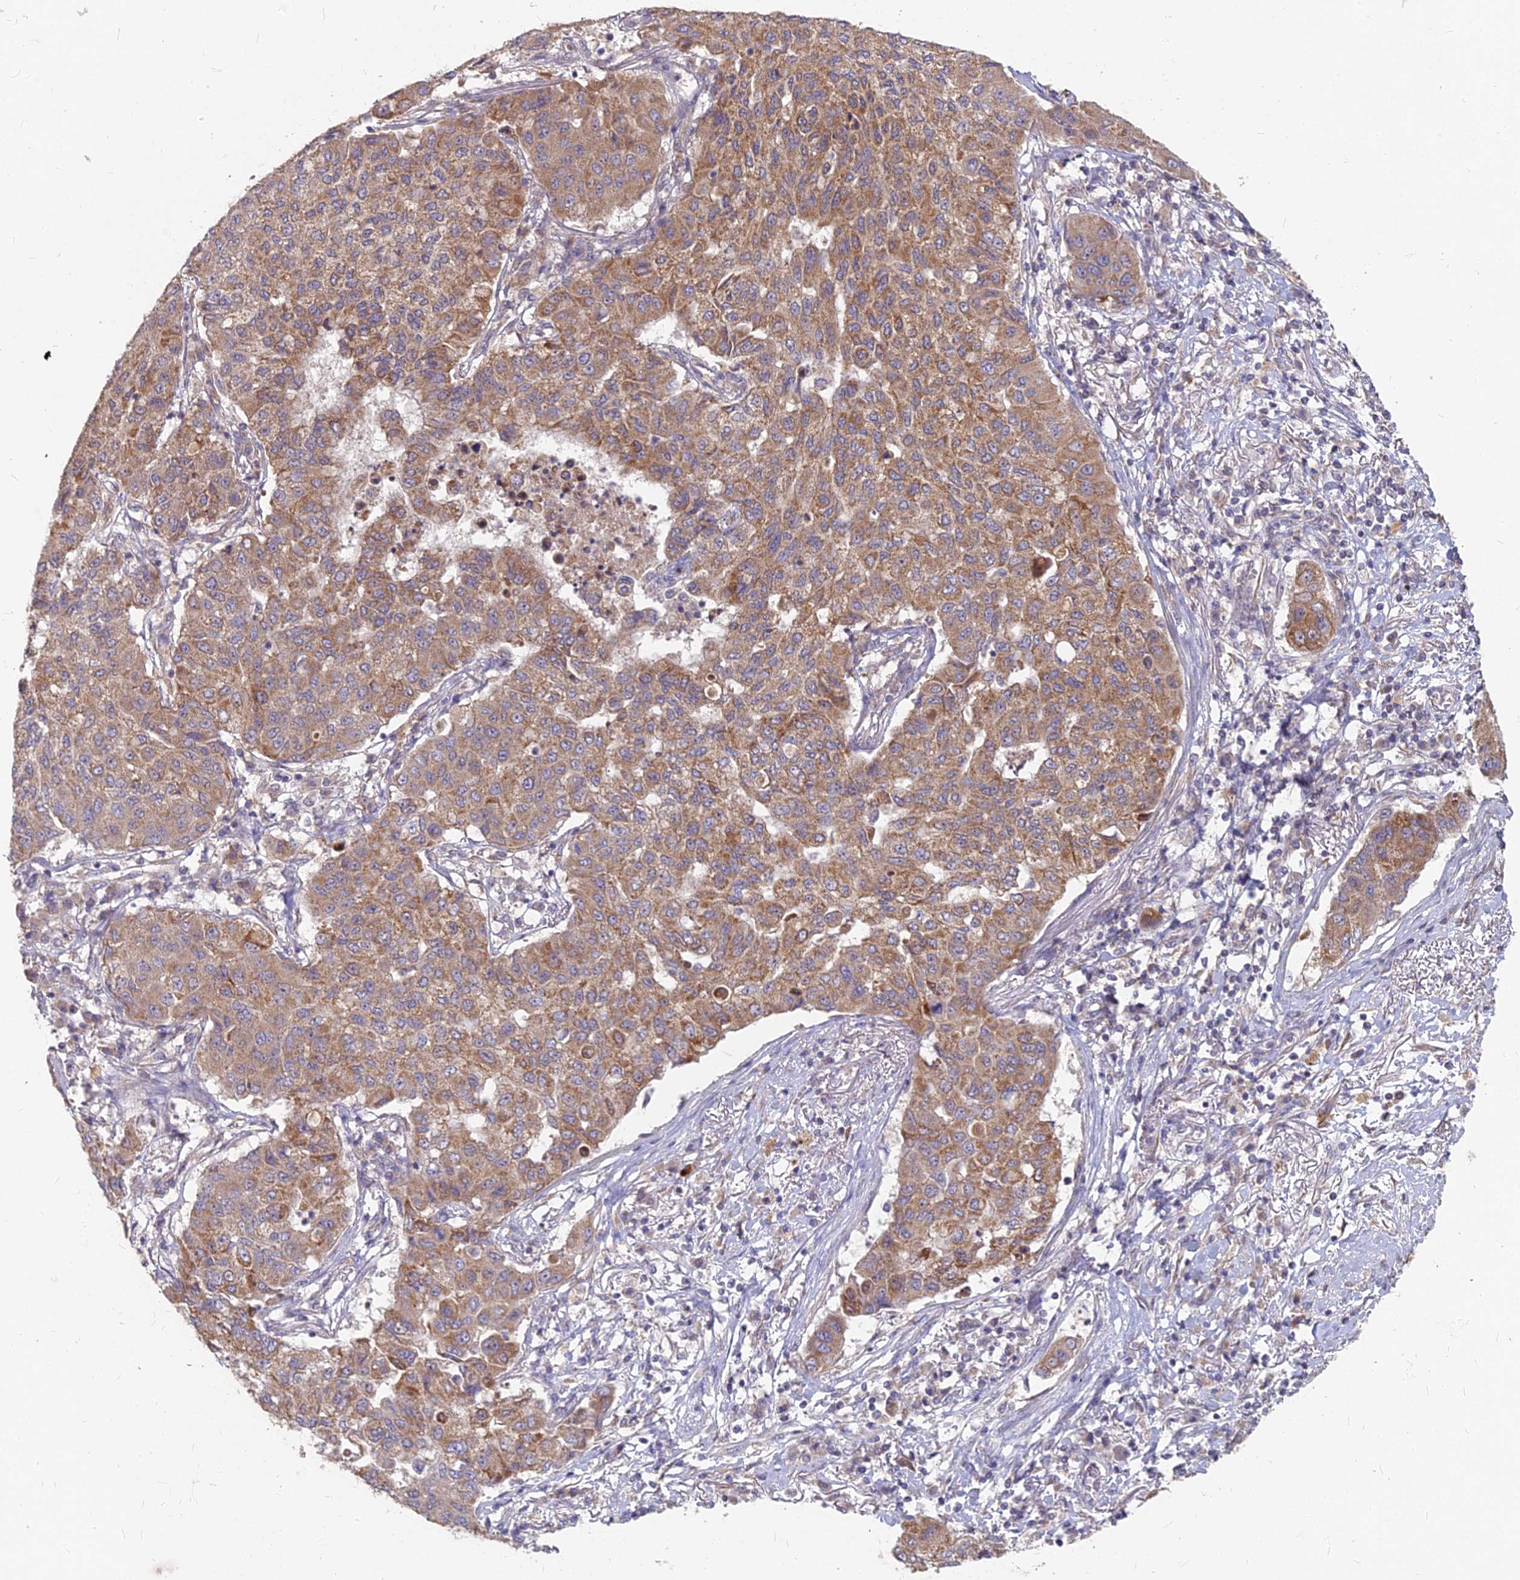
{"staining": {"intensity": "moderate", "quantity": ">75%", "location": "cytoplasmic/membranous"}, "tissue": "lung cancer", "cell_type": "Tumor cells", "image_type": "cancer", "snomed": [{"axis": "morphology", "description": "Squamous cell carcinoma, NOS"}, {"axis": "topography", "description": "Lung"}], "caption": "Lung squamous cell carcinoma stained with immunohistochemistry (IHC) demonstrates moderate cytoplasmic/membranous positivity in approximately >75% of tumor cells. (DAB (3,3'-diaminobenzidine) = brown stain, brightfield microscopy at high magnification).", "gene": "MICU2", "patient": {"sex": "male", "age": 74}}